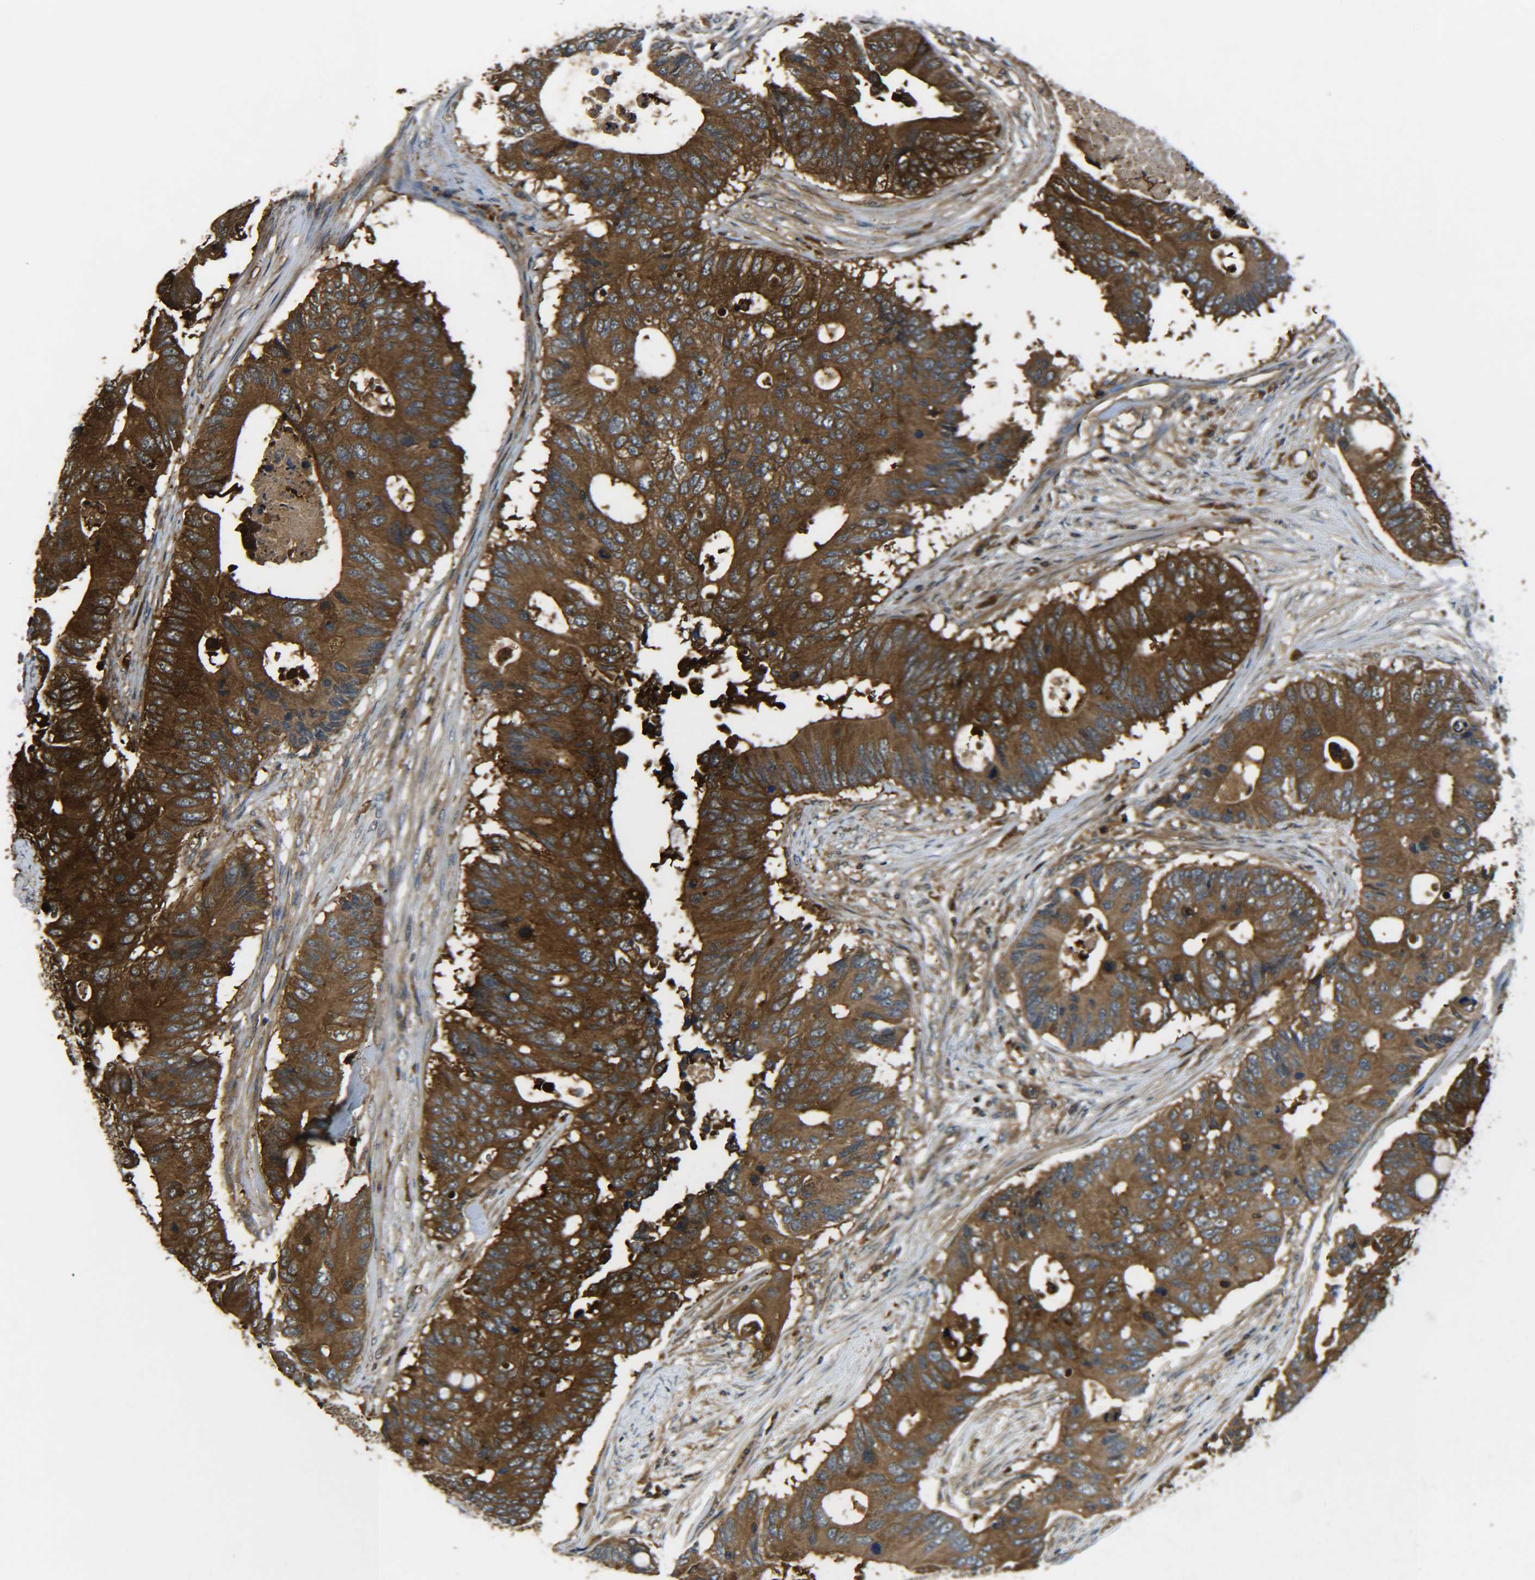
{"staining": {"intensity": "strong", "quantity": ">75%", "location": "cytoplasmic/membranous"}, "tissue": "colorectal cancer", "cell_type": "Tumor cells", "image_type": "cancer", "snomed": [{"axis": "morphology", "description": "Adenocarcinoma, NOS"}, {"axis": "topography", "description": "Colon"}], "caption": "A high amount of strong cytoplasmic/membranous expression is present in about >75% of tumor cells in colorectal cancer tissue.", "gene": "PREB", "patient": {"sex": "male", "age": 71}}